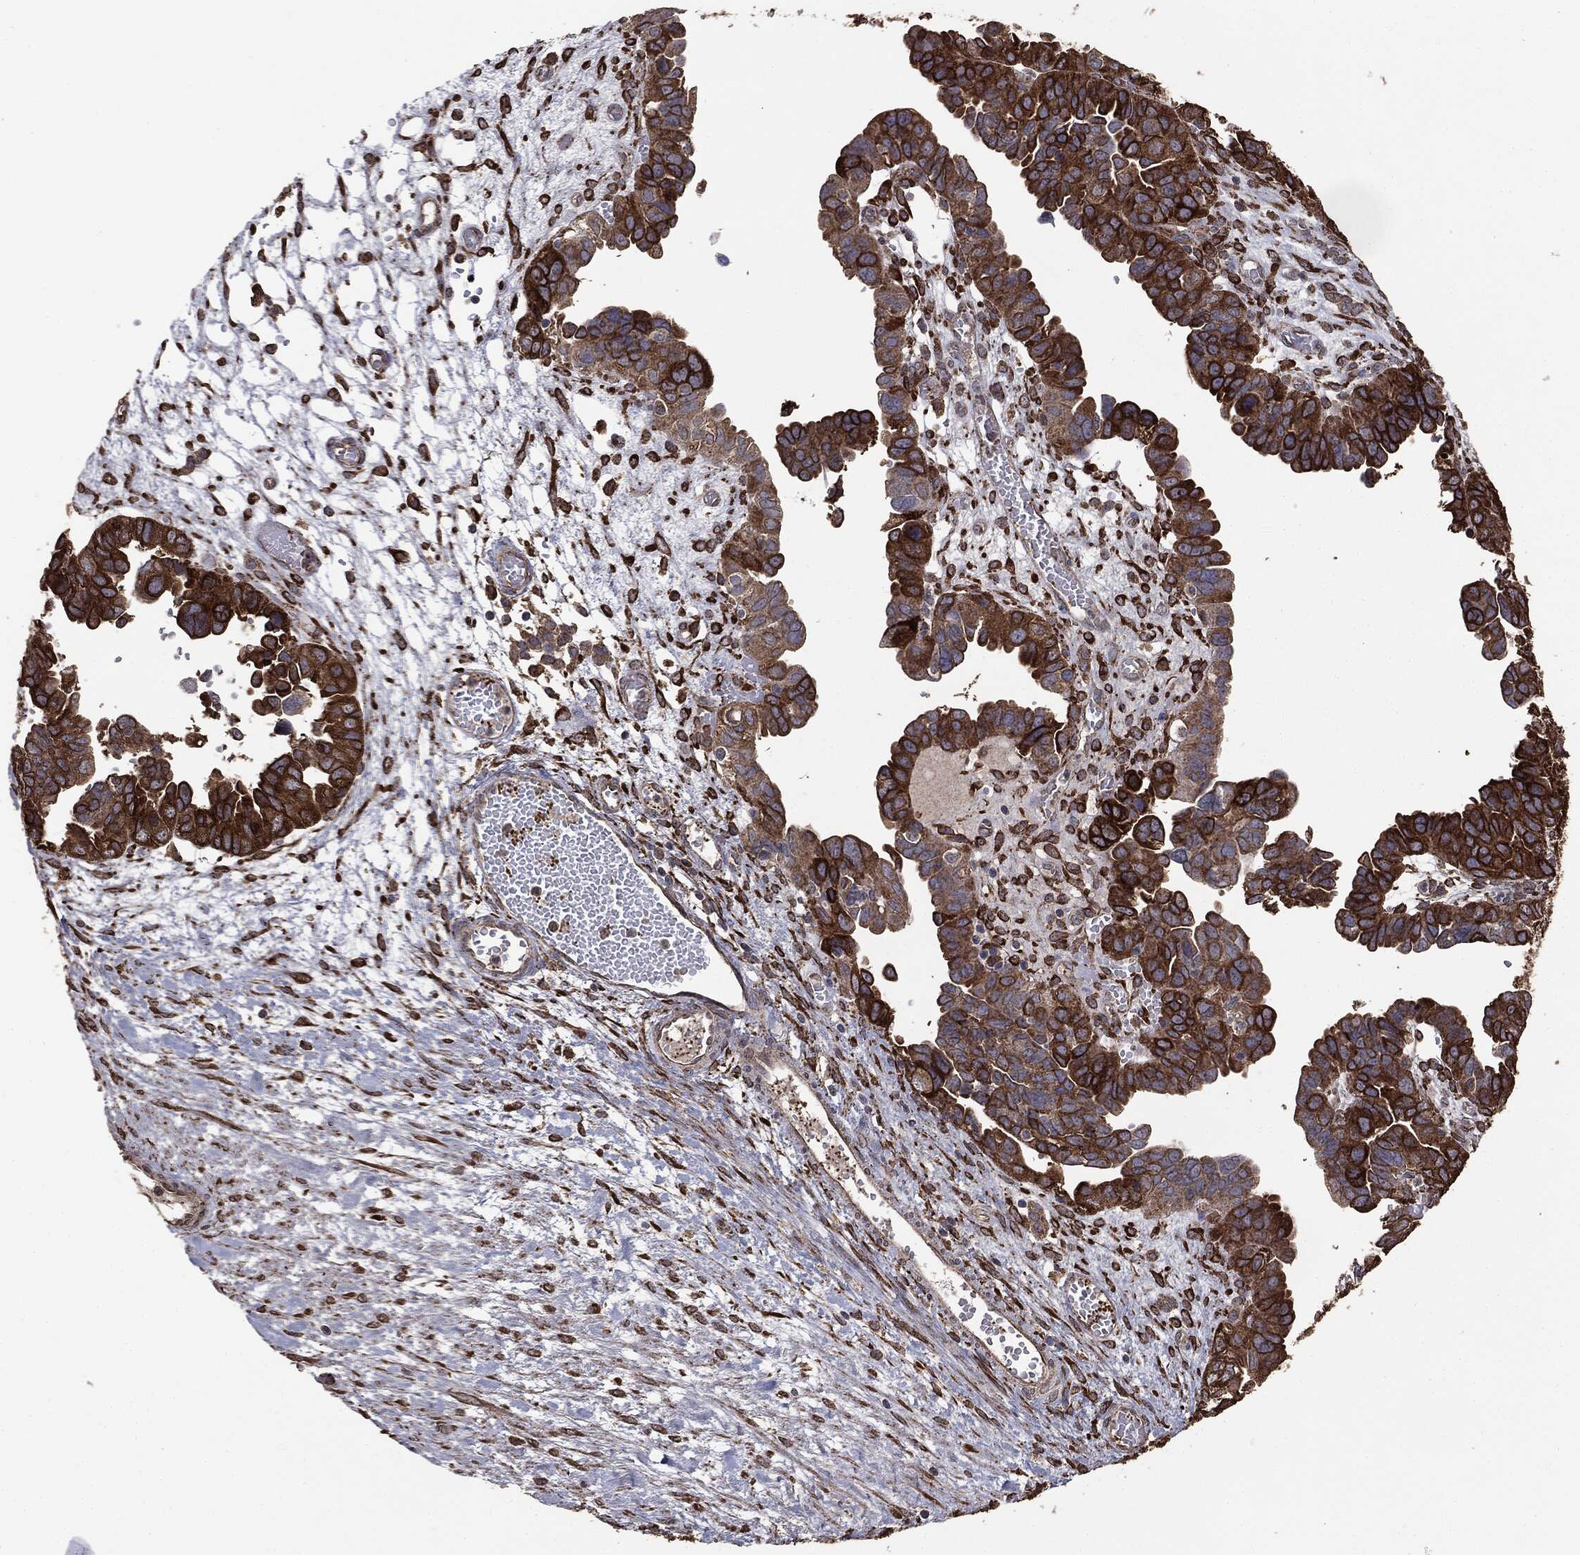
{"staining": {"intensity": "strong", "quantity": ">75%", "location": "cytoplasmic/membranous"}, "tissue": "ovarian cancer", "cell_type": "Tumor cells", "image_type": "cancer", "snomed": [{"axis": "morphology", "description": "Cystadenocarcinoma, serous, NOS"}, {"axis": "topography", "description": "Ovary"}], "caption": "An immunohistochemistry (IHC) photomicrograph of neoplastic tissue is shown. Protein staining in brown shows strong cytoplasmic/membranous positivity in ovarian serous cystadenocarcinoma within tumor cells.", "gene": "MTOR", "patient": {"sex": "female", "age": 64}}